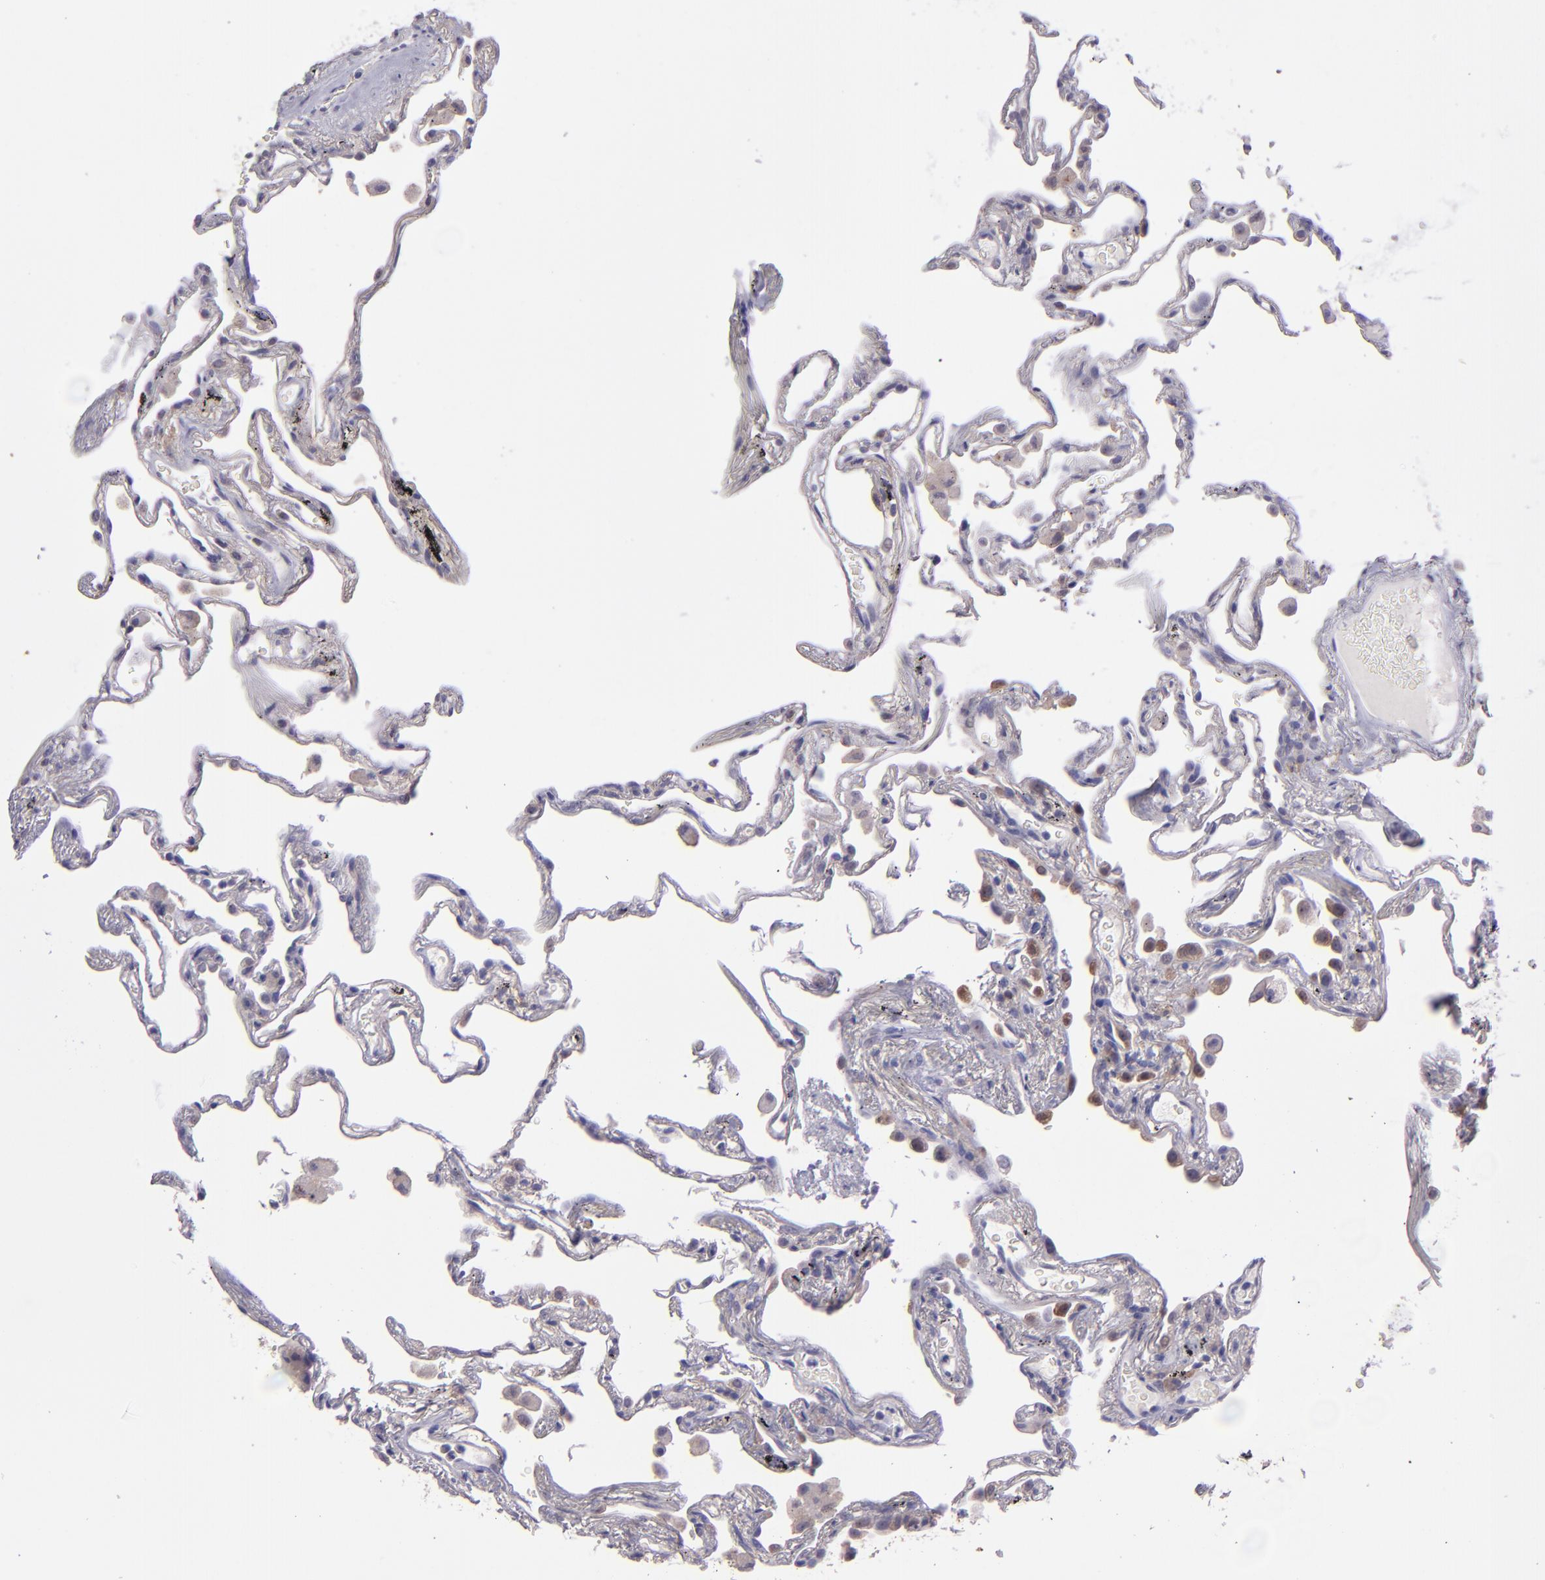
{"staining": {"intensity": "weak", "quantity": "<25%", "location": "cytoplasmic/membranous"}, "tissue": "lung", "cell_type": "Alveolar cells", "image_type": "normal", "snomed": [{"axis": "morphology", "description": "Normal tissue, NOS"}, {"axis": "morphology", "description": "Inflammation, NOS"}, {"axis": "topography", "description": "Lung"}], "caption": "Human lung stained for a protein using IHC shows no staining in alveolar cells.", "gene": "PAPPA", "patient": {"sex": "male", "age": 69}}